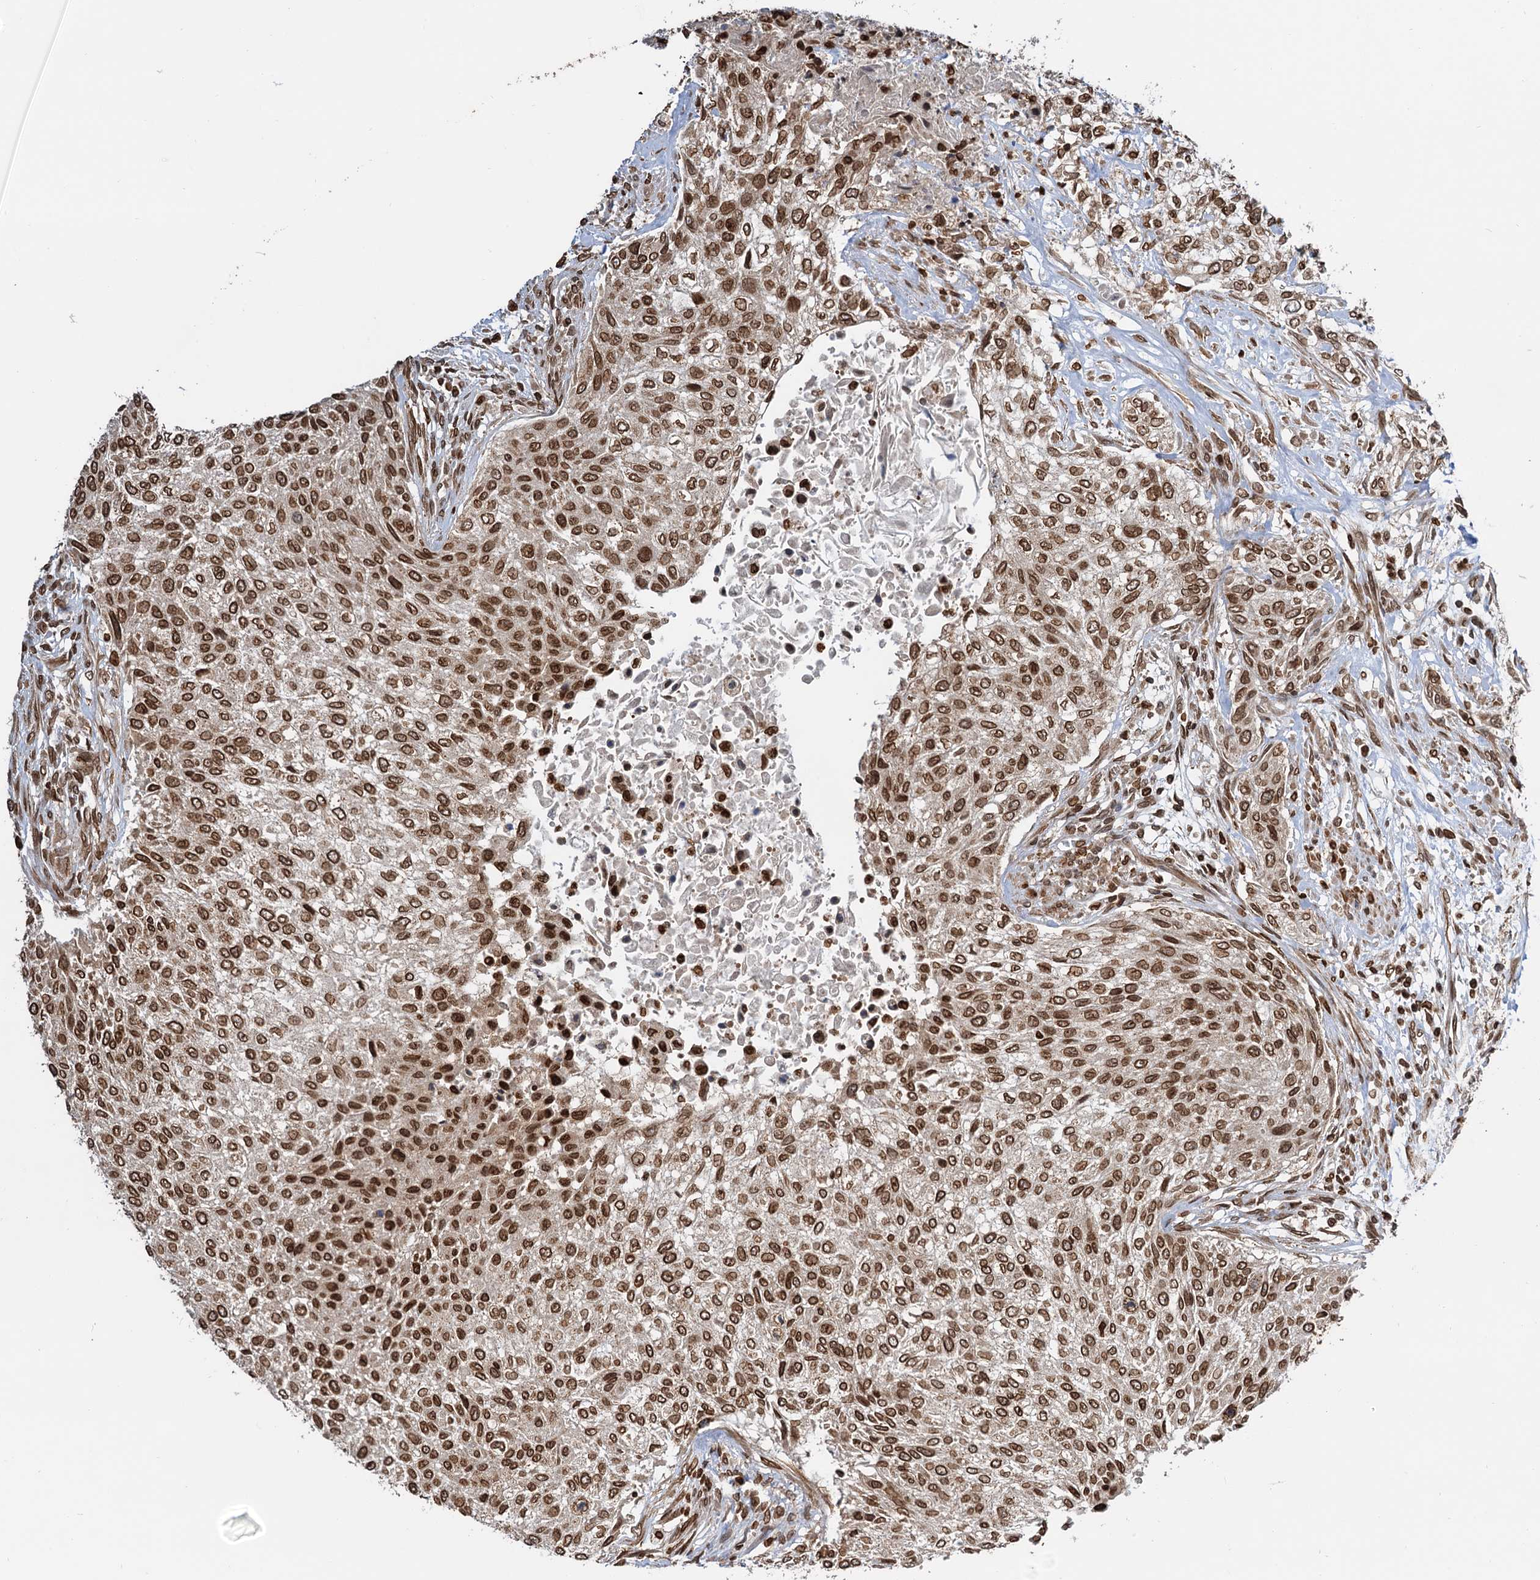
{"staining": {"intensity": "strong", "quantity": ">75%", "location": "nuclear"}, "tissue": "urothelial cancer", "cell_type": "Tumor cells", "image_type": "cancer", "snomed": [{"axis": "morphology", "description": "Normal tissue, NOS"}, {"axis": "morphology", "description": "Urothelial carcinoma, NOS"}, {"axis": "topography", "description": "Urinary bladder"}, {"axis": "topography", "description": "Peripheral nerve tissue"}], "caption": "This photomicrograph demonstrates immunohistochemistry (IHC) staining of transitional cell carcinoma, with high strong nuclear positivity in about >75% of tumor cells.", "gene": "ZC3H13", "patient": {"sex": "male", "age": 35}}